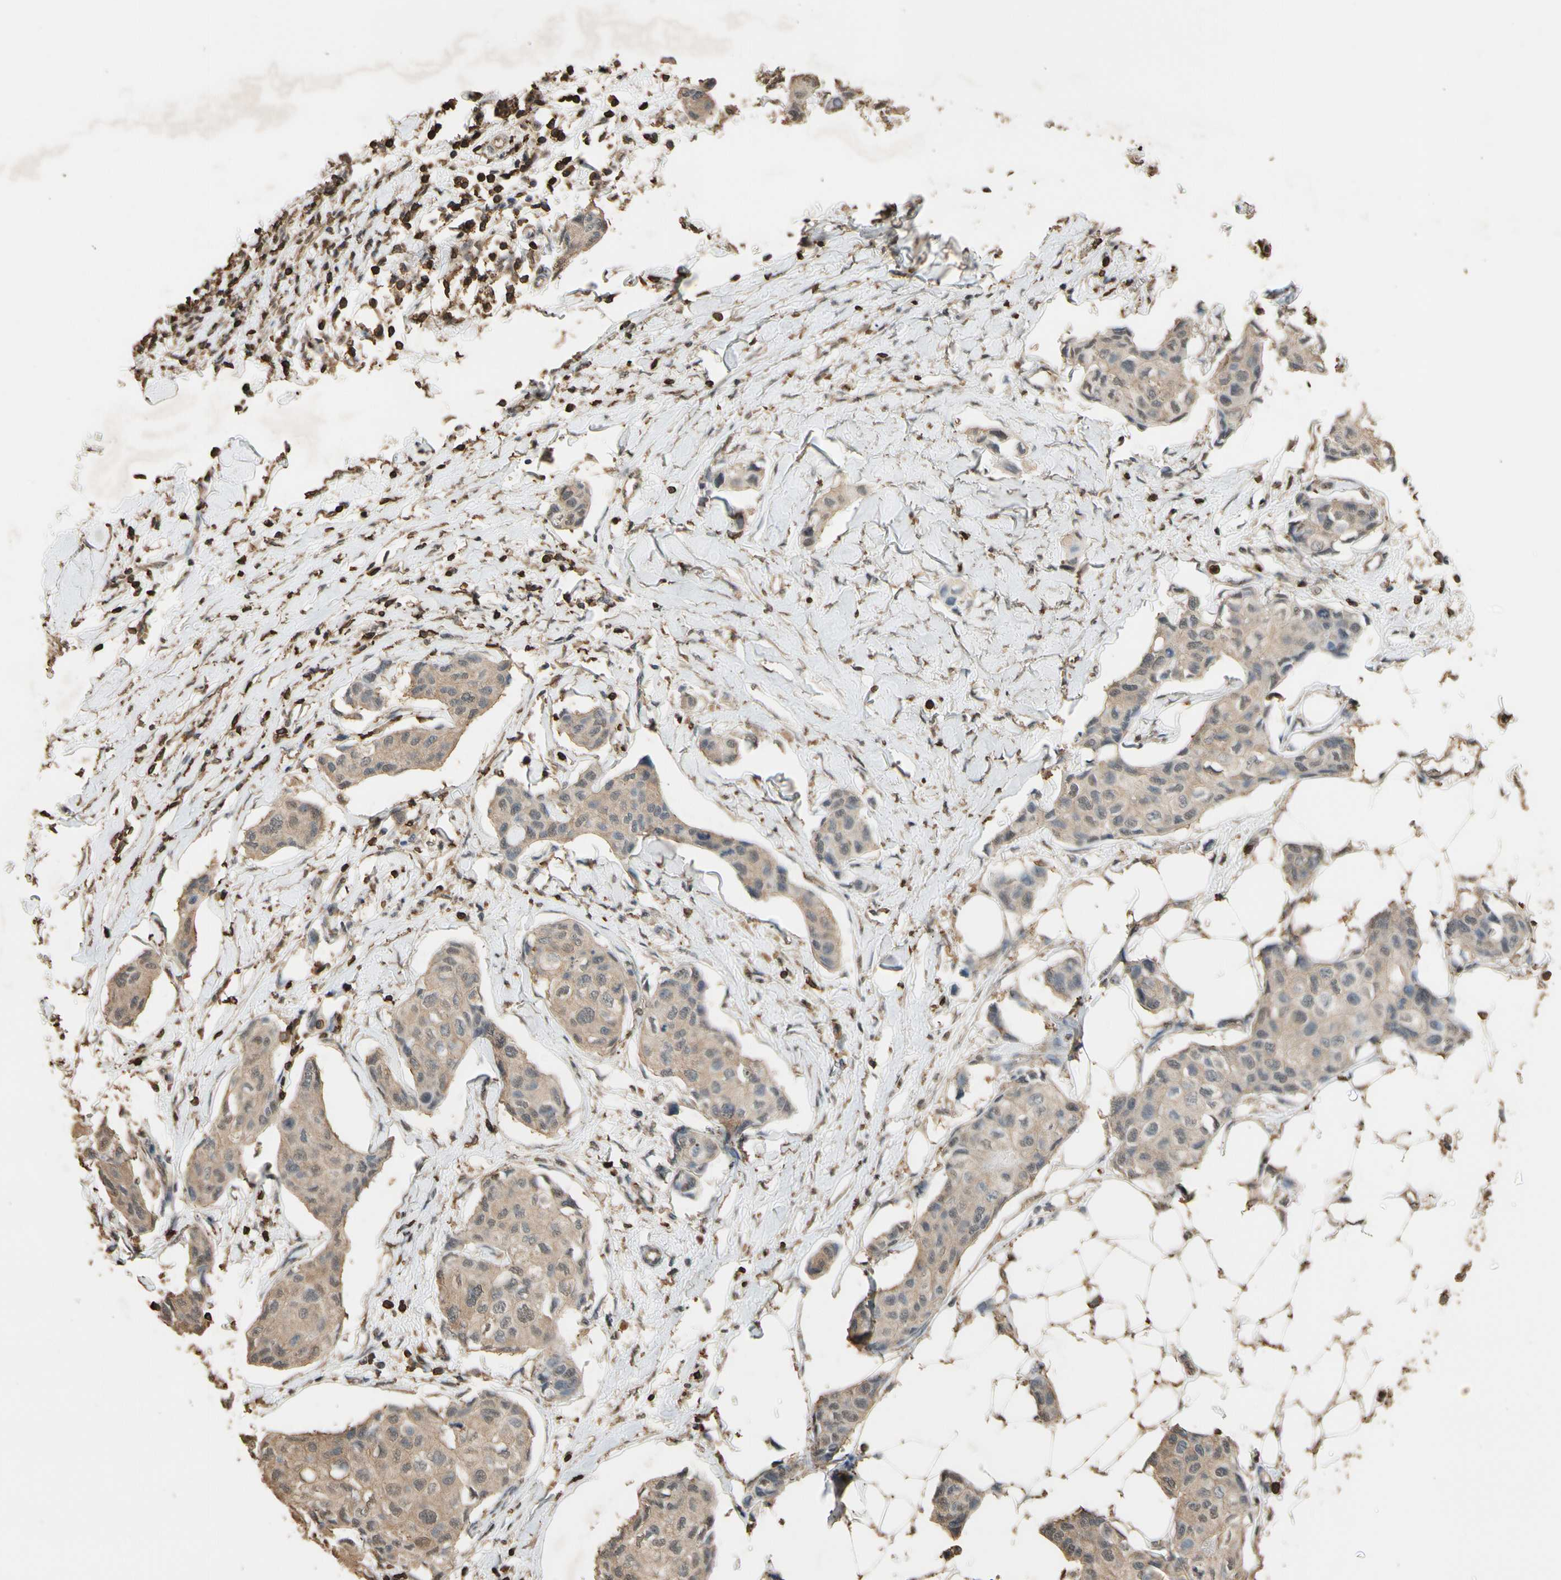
{"staining": {"intensity": "weak", "quantity": ">75%", "location": "cytoplasmic/membranous"}, "tissue": "breast cancer", "cell_type": "Tumor cells", "image_type": "cancer", "snomed": [{"axis": "morphology", "description": "Duct carcinoma"}, {"axis": "topography", "description": "Breast"}], "caption": "Breast cancer stained with immunohistochemistry (IHC) demonstrates weak cytoplasmic/membranous positivity in approximately >75% of tumor cells. (DAB (3,3'-diaminobenzidine) = brown stain, brightfield microscopy at high magnification).", "gene": "TNFSF13B", "patient": {"sex": "female", "age": 80}}